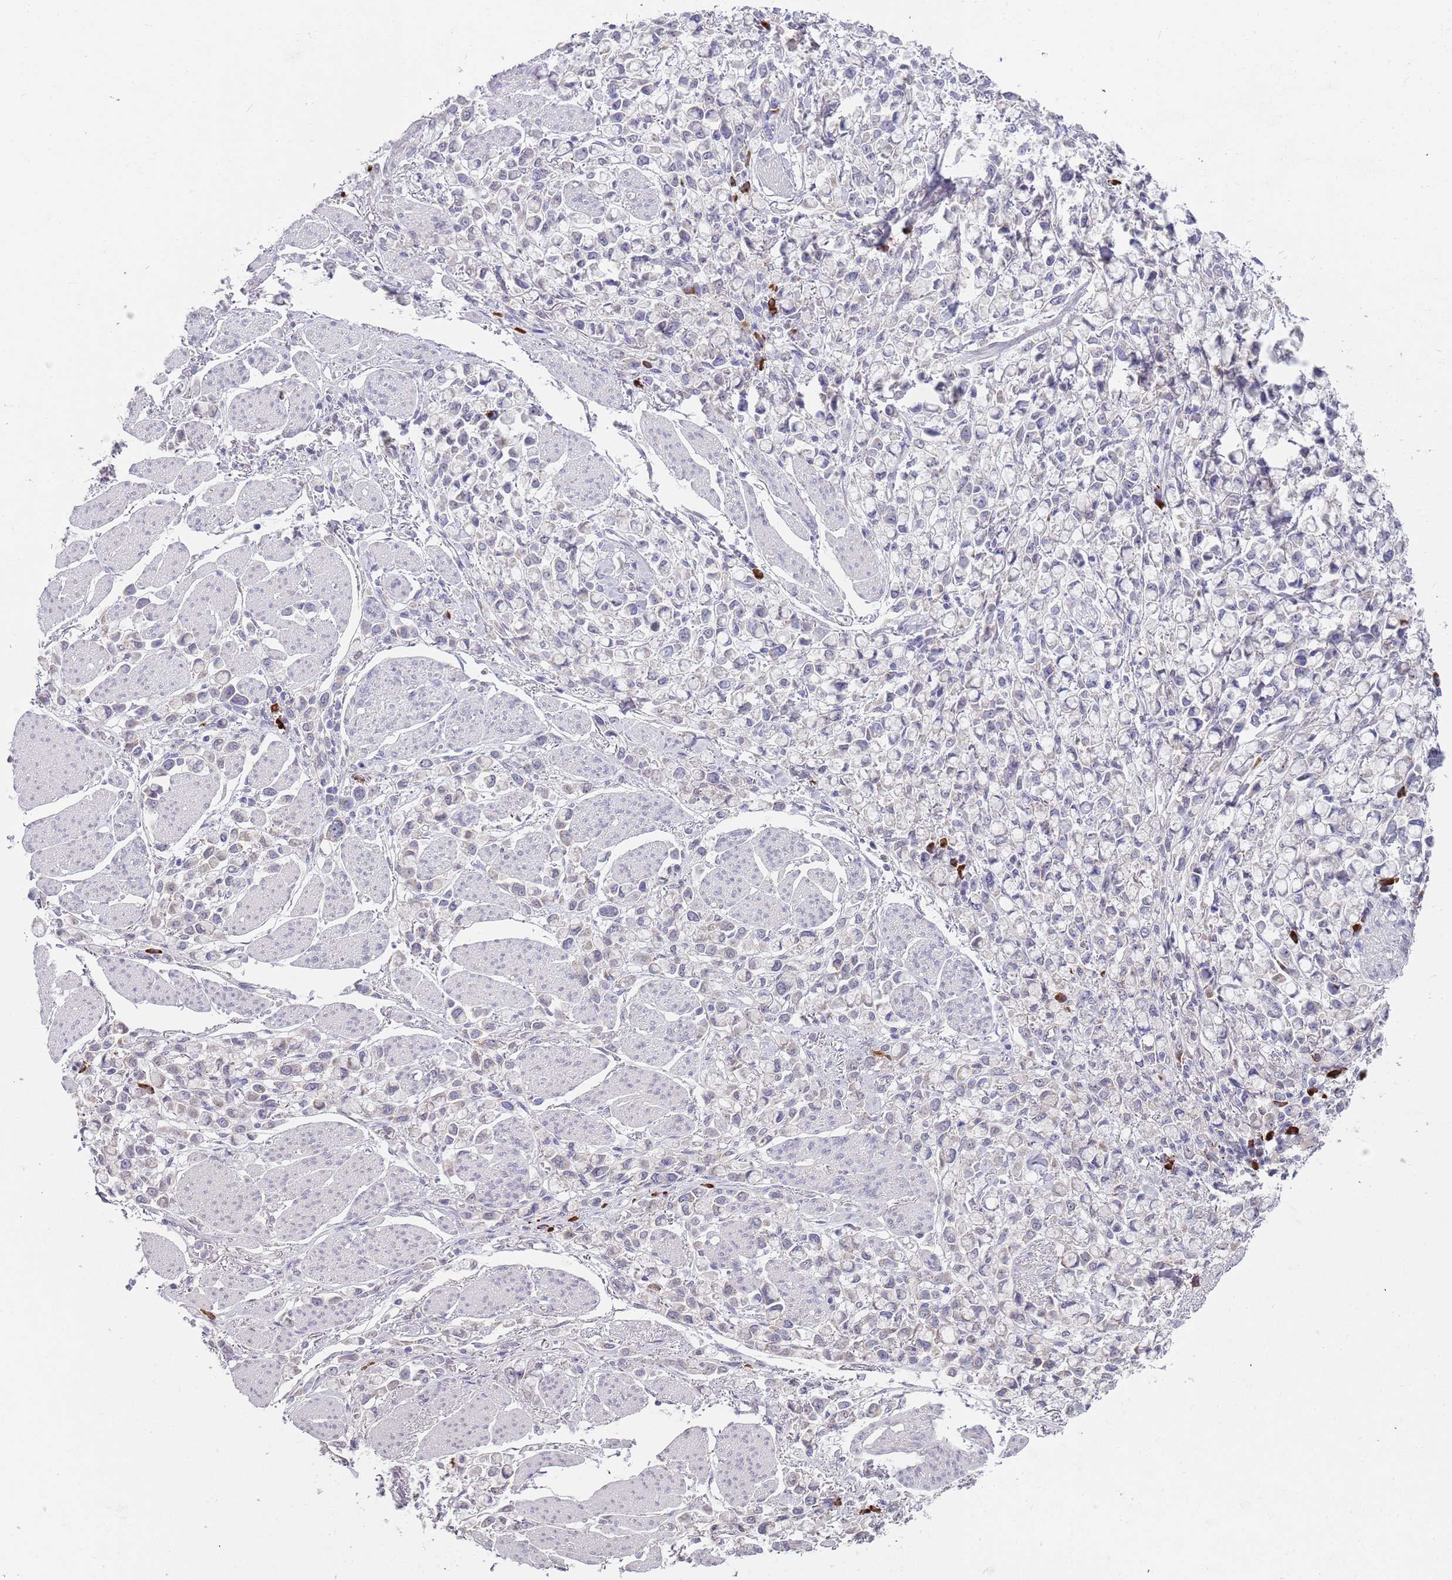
{"staining": {"intensity": "negative", "quantity": "none", "location": "none"}, "tissue": "stomach cancer", "cell_type": "Tumor cells", "image_type": "cancer", "snomed": [{"axis": "morphology", "description": "Adenocarcinoma, NOS"}, {"axis": "topography", "description": "Stomach"}], "caption": "IHC image of stomach cancer stained for a protein (brown), which demonstrates no positivity in tumor cells.", "gene": "TNRC6C", "patient": {"sex": "female", "age": 81}}